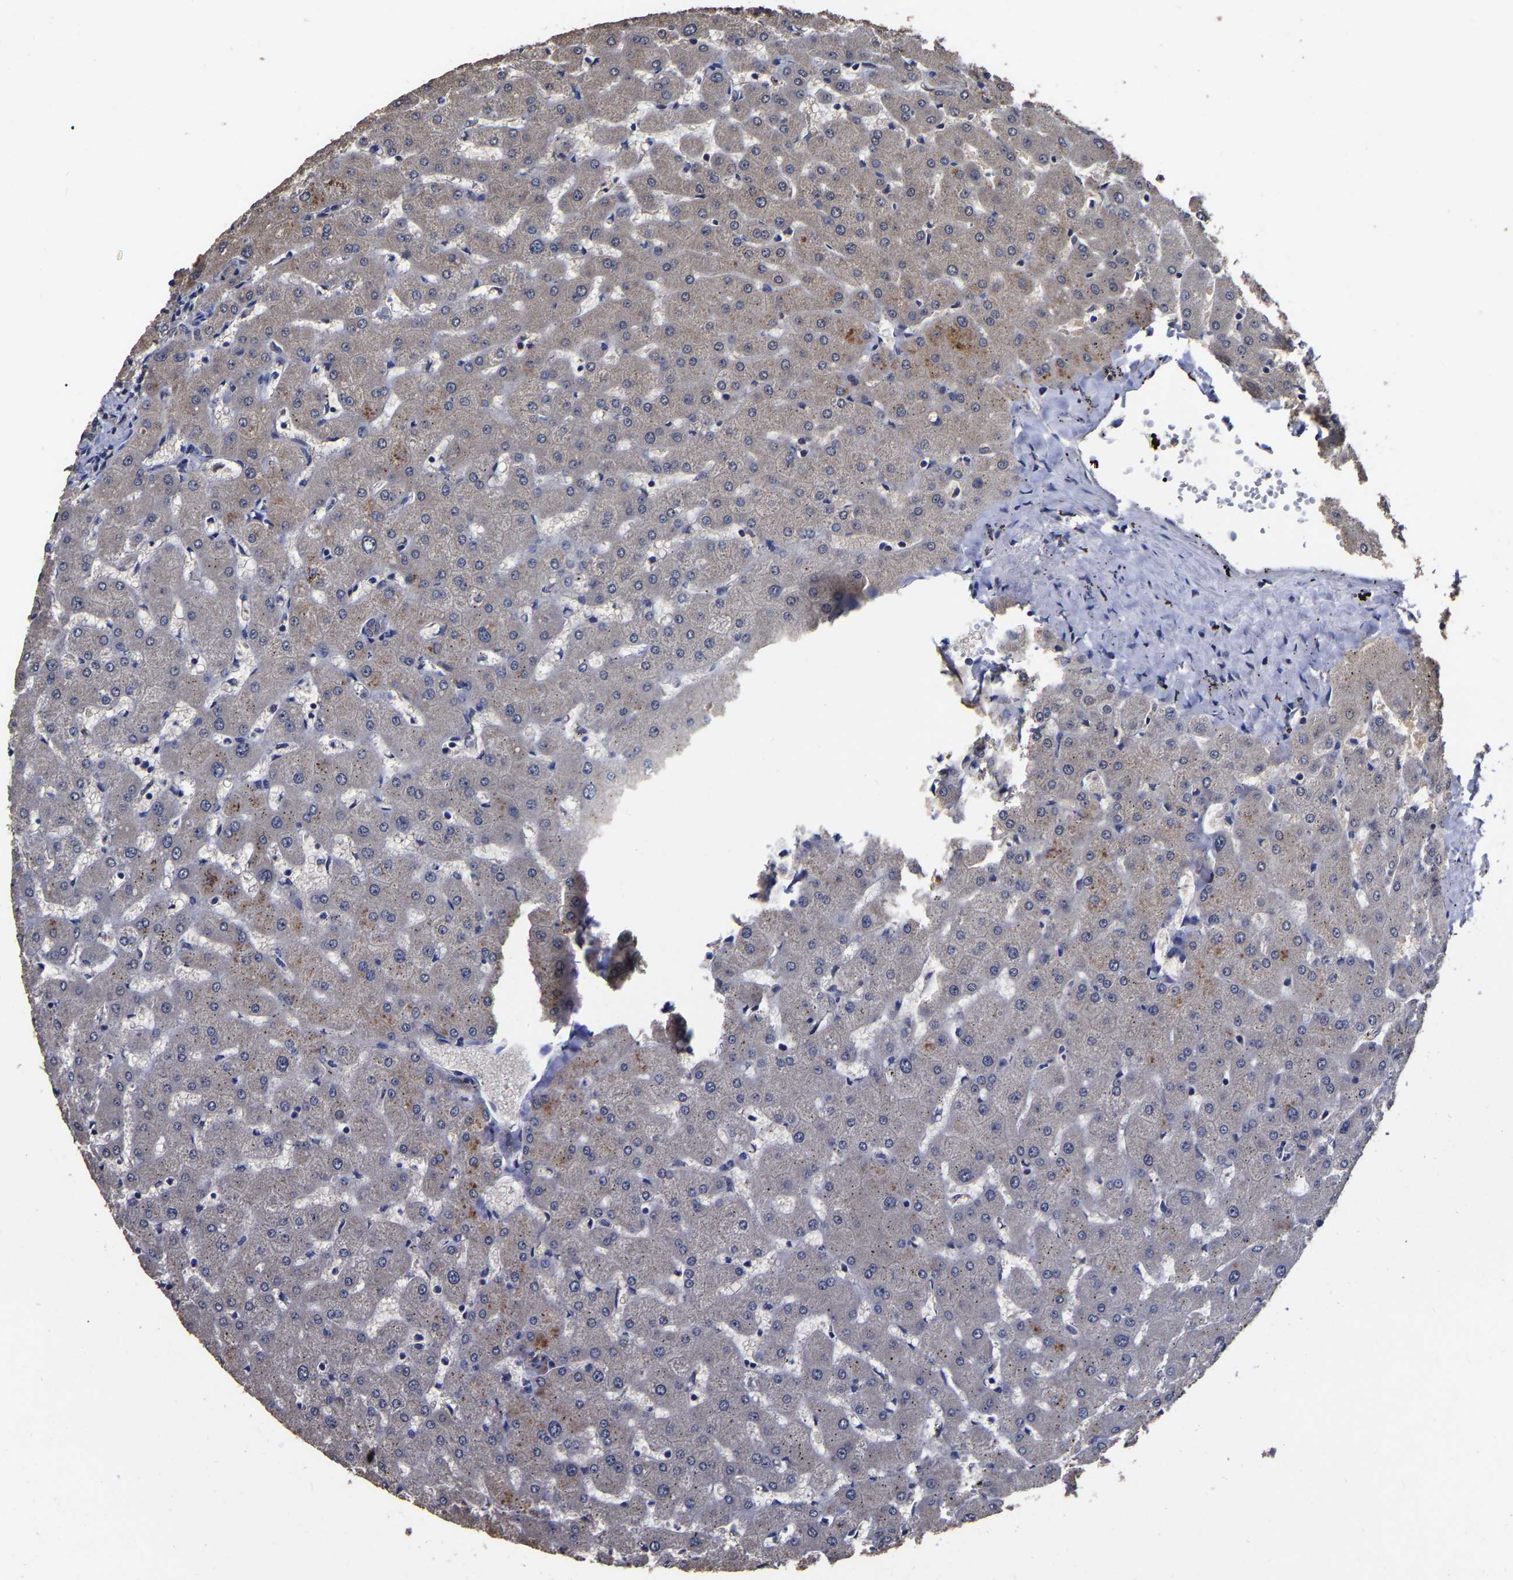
{"staining": {"intensity": "moderate", "quantity": ">75%", "location": "cytoplasmic/membranous"}, "tissue": "liver", "cell_type": "Cholangiocytes", "image_type": "normal", "snomed": [{"axis": "morphology", "description": "Normal tissue, NOS"}, {"axis": "topography", "description": "Liver"}], "caption": "Protein positivity by IHC reveals moderate cytoplasmic/membranous positivity in about >75% of cholangiocytes in unremarkable liver.", "gene": "STK32C", "patient": {"sex": "female", "age": 63}}